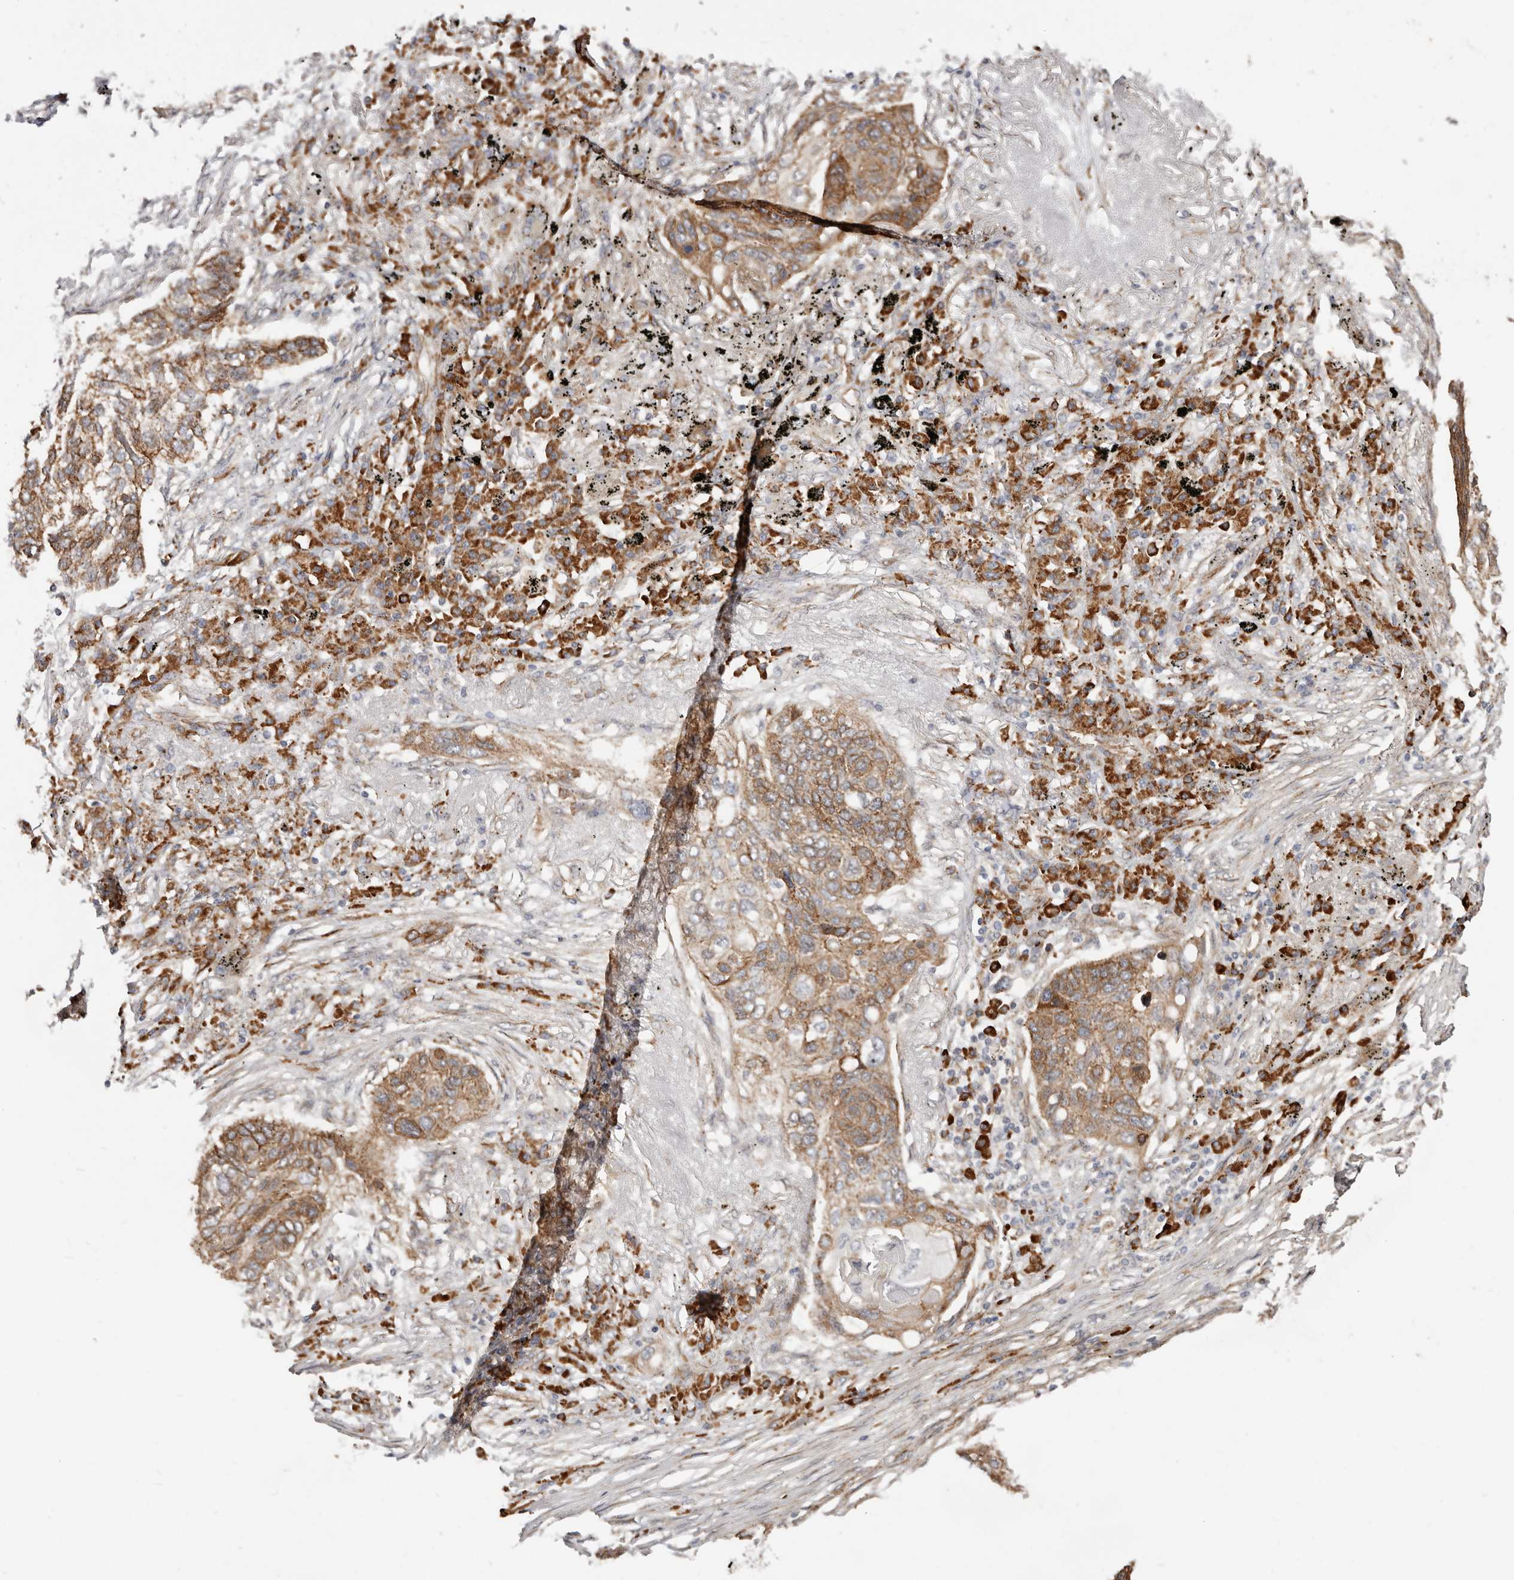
{"staining": {"intensity": "moderate", "quantity": ">75%", "location": "cytoplasmic/membranous"}, "tissue": "lung cancer", "cell_type": "Tumor cells", "image_type": "cancer", "snomed": [{"axis": "morphology", "description": "Squamous cell carcinoma, NOS"}, {"axis": "topography", "description": "Lung"}], "caption": "Tumor cells reveal moderate cytoplasmic/membranous expression in about >75% of cells in lung squamous cell carcinoma. The staining is performed using DAB (3,3'-diaminobenzidine) brown chromogen to label protein expression. The nuclei are counter-stained blue using hematoxylin.", "gene": "CTNNB1", "patient": {"sex": "female", "age": 63}}